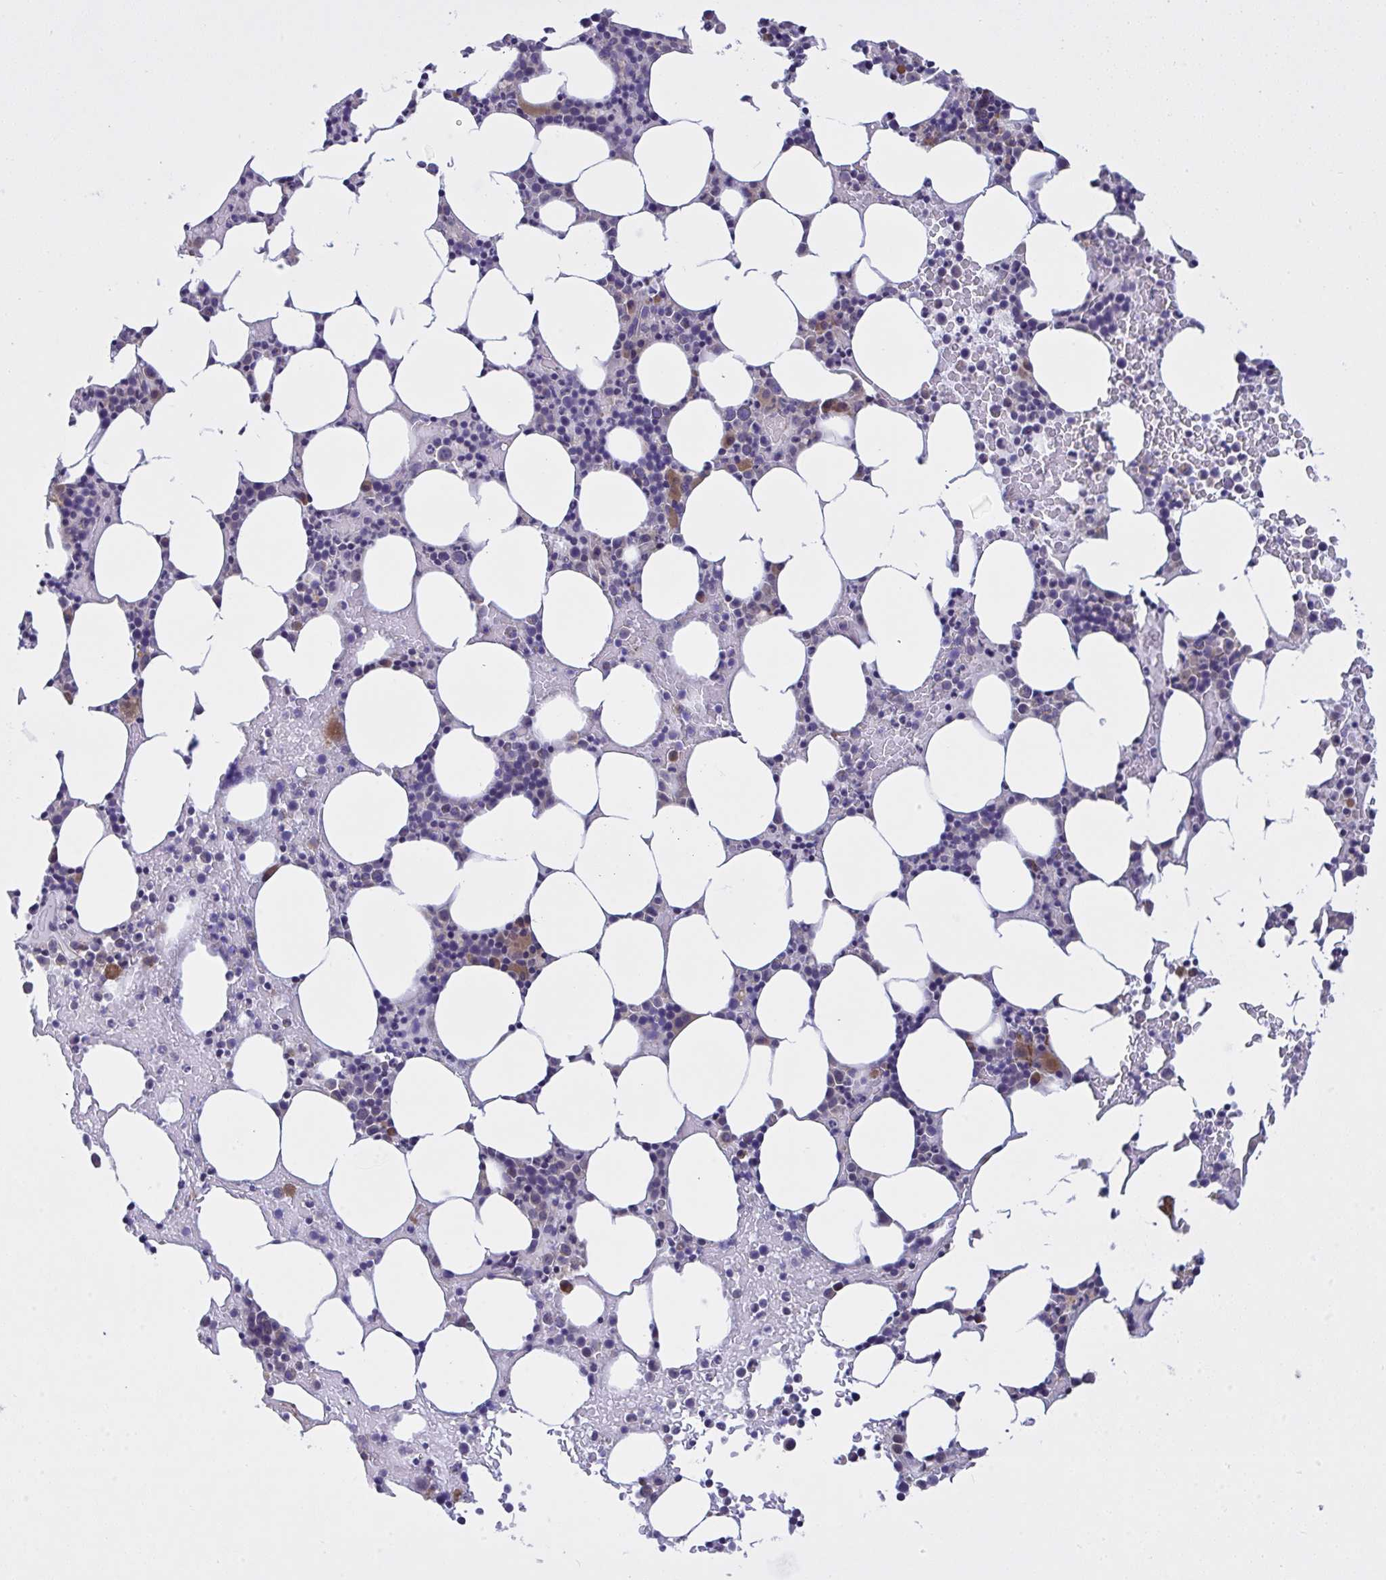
{"staining": {"intensity": "moderate", "quantity": "<25%", "location": "cytoplasmic/membranous"}, "tissue": "bone marrow", "cell_type": "Hematopoietic cells", "image_type": "normal", "snomed": [{"axis": "morphology", "description": "Normal tissue, NOS"}, {"axis": "topography", "description": "Bone marrow"}], "caption": "Immunohistochemical staining of benign human bone marrow shows moderate cytoplasmic/membranous protein positivity in approximately <25% of hematopoietic cells.", "gene": "TMEM41A", "patient": {"sex": "female", "age": 62}}